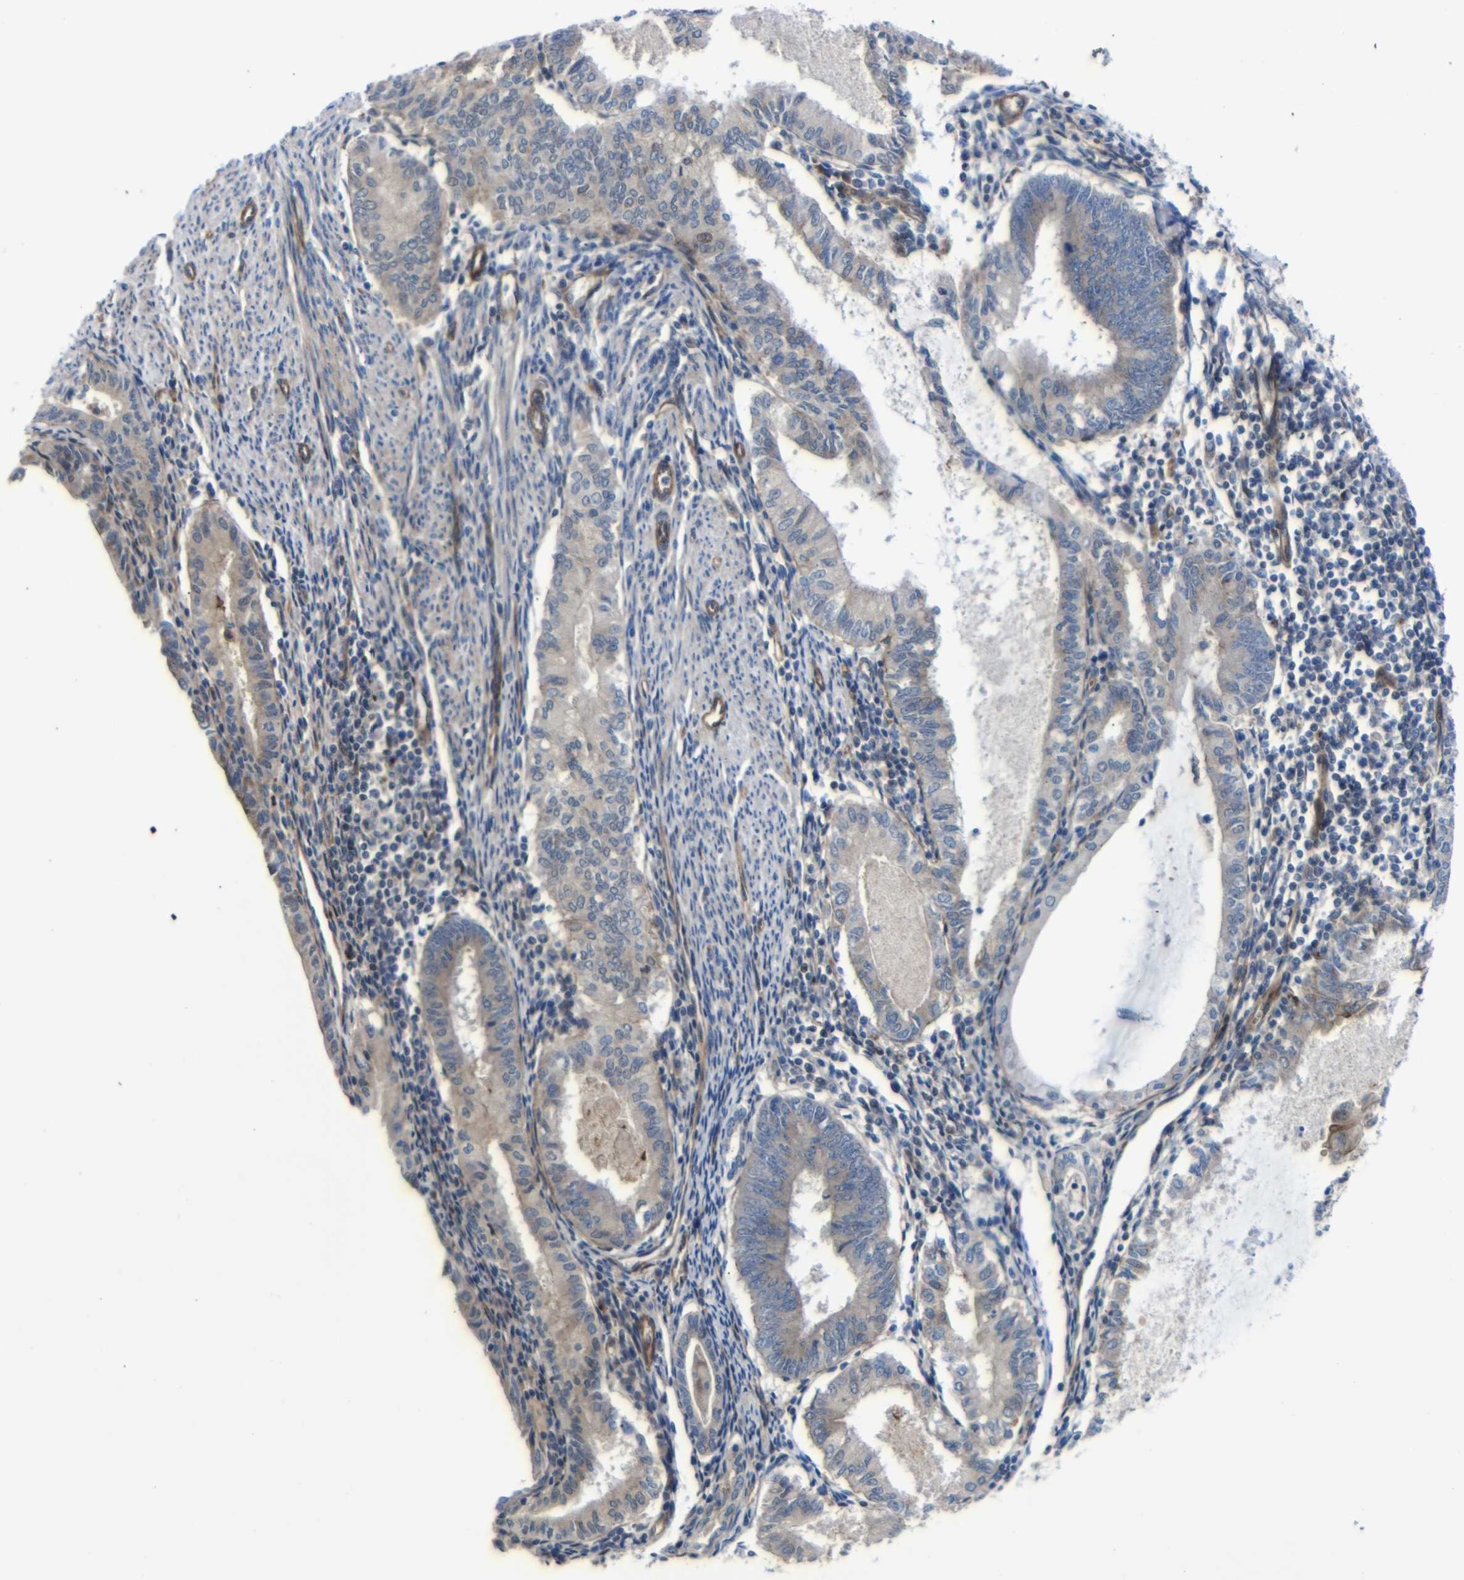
{"staining": {"intensity": "weak", "quantity": "25%-75%", "location": "cytoplasmic/membranous"}, "tissue": "endometrial cancer", "cell_type": "Tumor cells", "image_type": "cancer", "snomed": [{"axis": "morphology", "description": "Adenocarcinoma, NOS"}, {"axis": "topography", "description": "Endometrium"}], "caption": "Endometrial cancer stained for a protein (brown) demonstrates weak cytoplasmic/membranous positive staining in about 25%-75% of tumor cells.", "gene": "PARP14", "patient": {"sex": "female", "age": 86}}